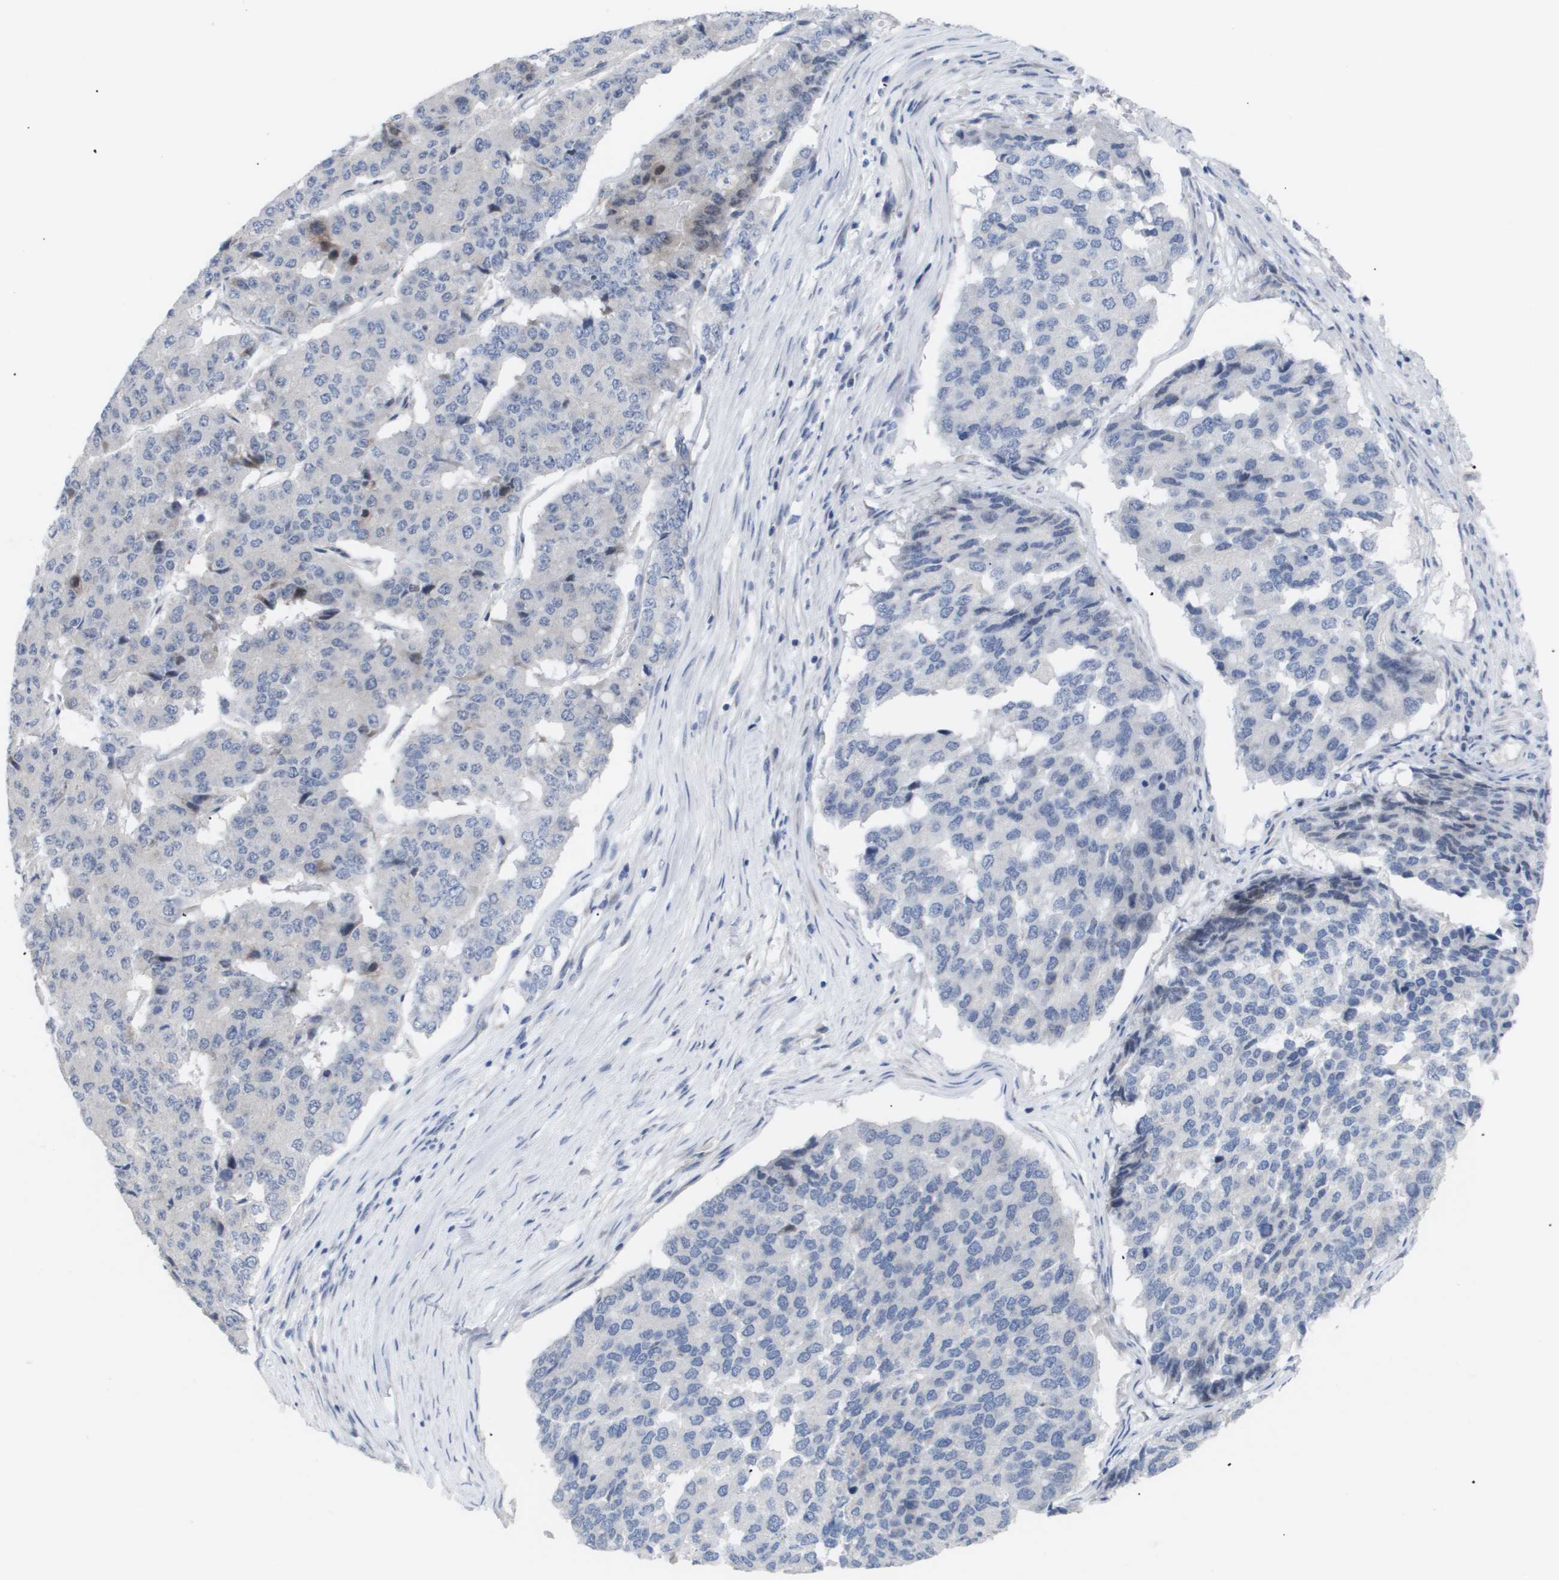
{"staining": {"intensity": "negative", "quantity": "none", "location": "none"}, "tissue": "pancreatic cancer", "cell_type": "Tumor cells", "image_type": "cancer", "snomed": [{"axis": "morphology", "description": "Adenocarcinoma, NOS"}, {"axis": "topography", "description": "Pancreas"}], "caption": "Protein analysis of adenocarcinoma (pancreatic) displays no significant positivity in tumor cells.", "gene": "CAV3", "patient": {"sex": "male", "age": 50}}